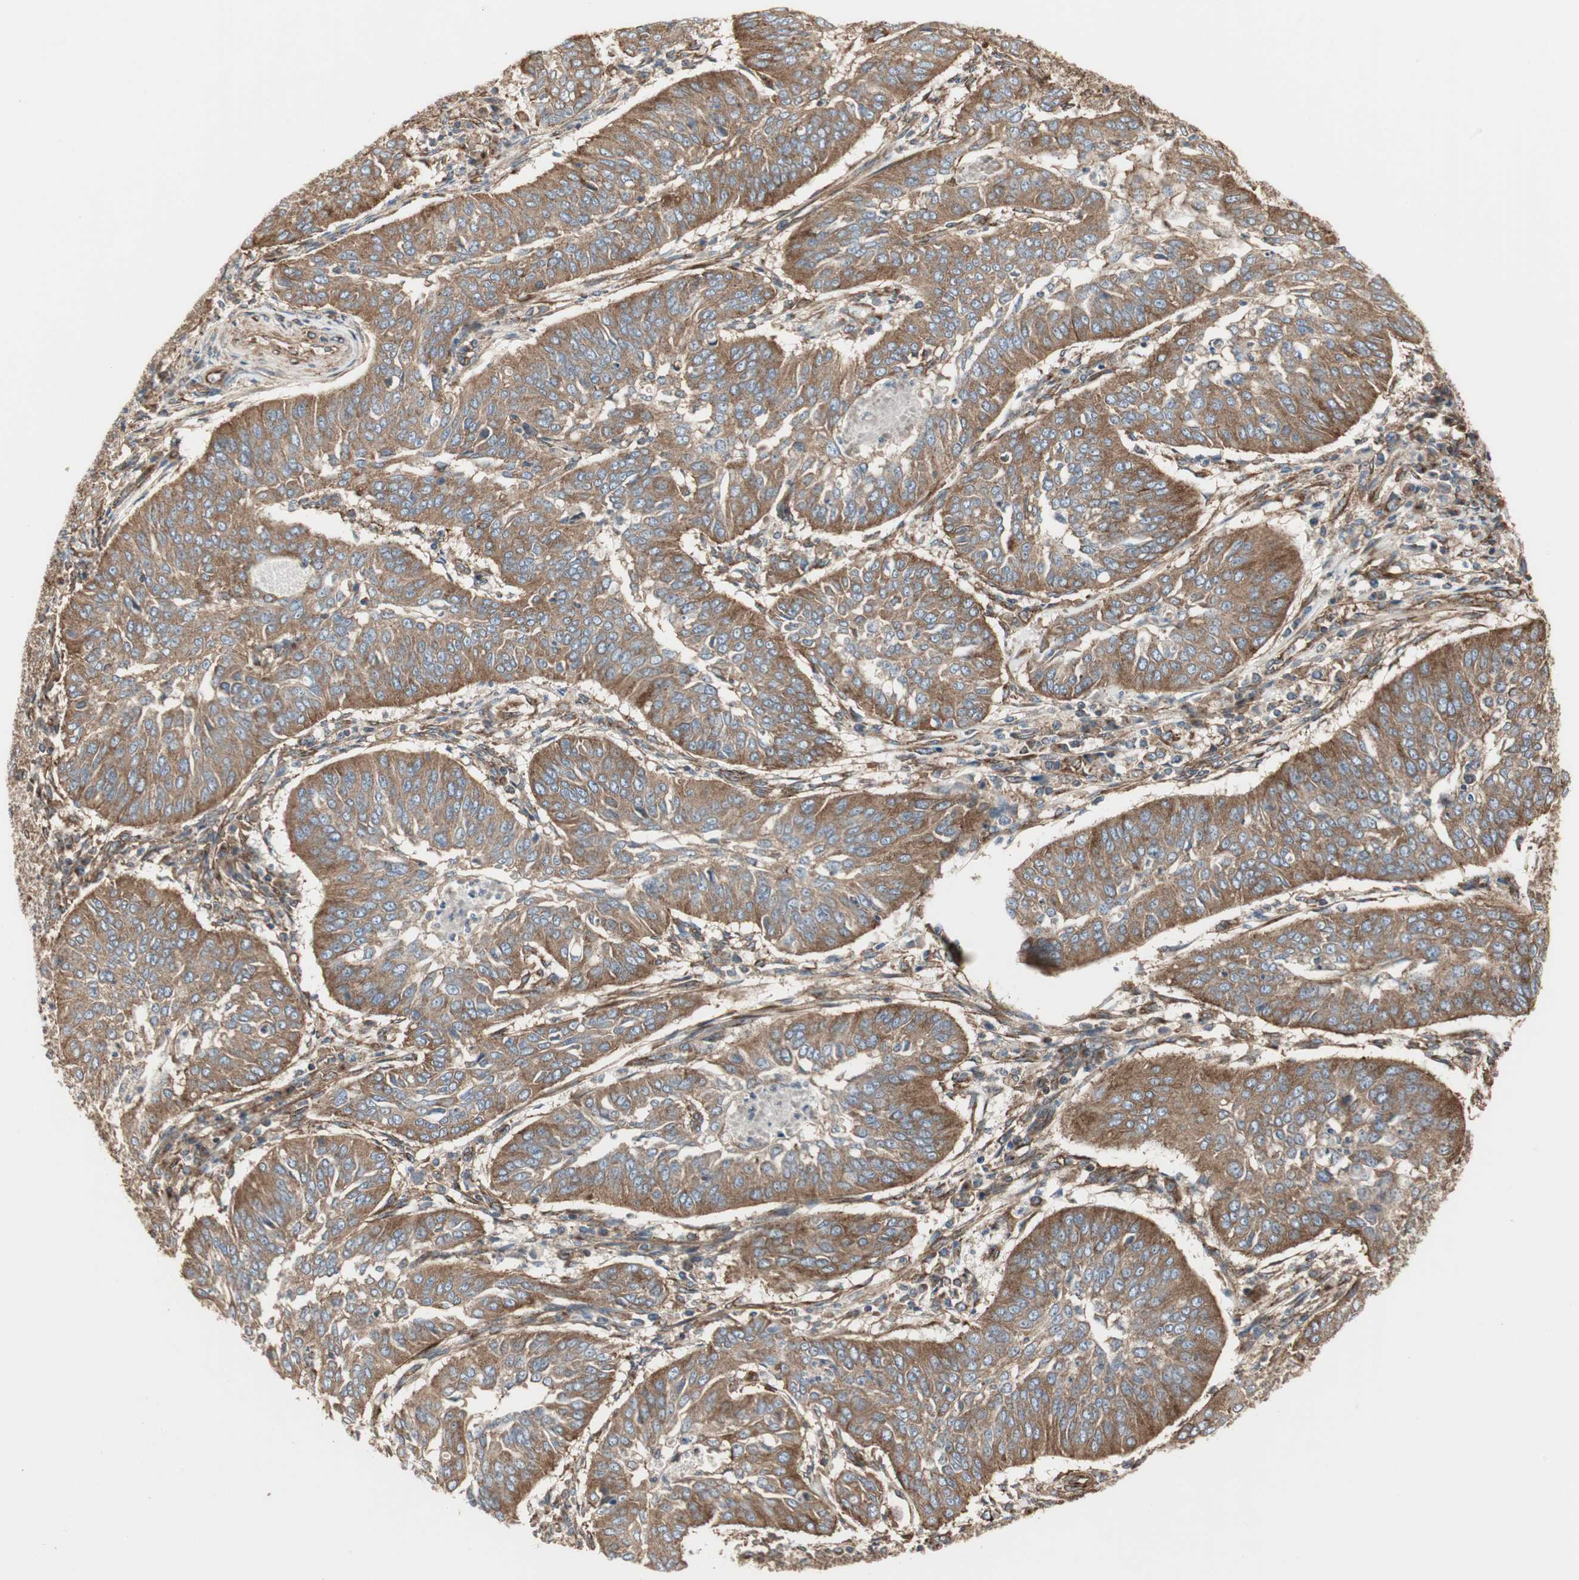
{"staining": {"intensity": "moderate", "quantity": ">75%", "location": "cytoplasmic/membranous"}, "tissue": "cervical cancer", "cell_type": "Tumor cells", "image_type": "cancer", "snomed": [{"axis": "morphology", "description": "Normal tissue, NOS"}, {"axis": "morphology", "description": "Squamous cell carcinoma, NOS"}, {"axis": "topography", "description": "Cervix"}], "caption": "Protein expression by IHC reveals moderate cytoplasmic/membranous staining in about >75% of tumor cells in cervical cancer (squamous cell carcinoma).", "gene": "H6PD", "patient": {"sex": "female", "age": 39}}